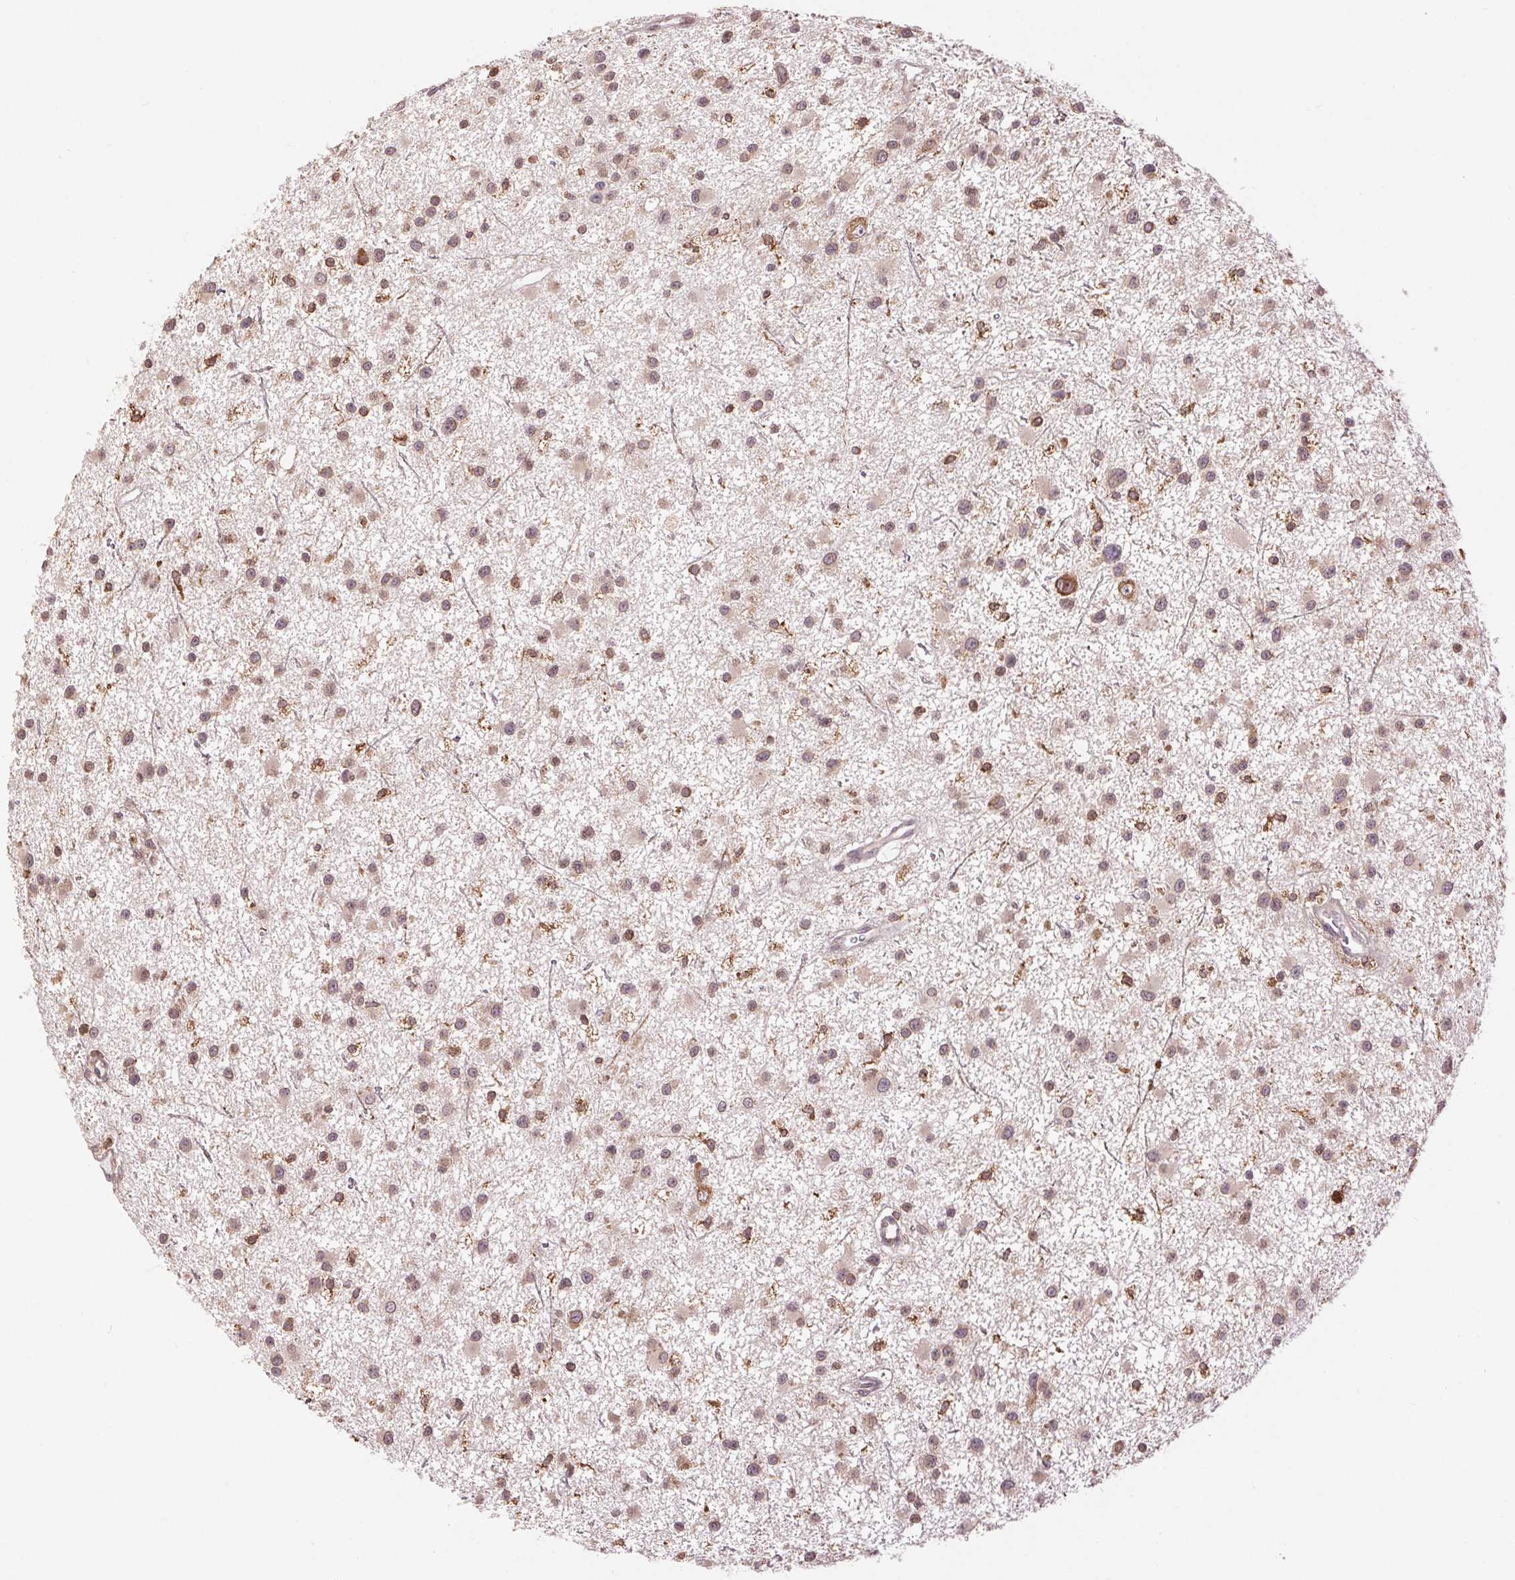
{"staining": {"intensity": "weak", "quantity": ">75%", "location": "cytoplasmic/membranous"}, "tissue": "glioma", "cell_type": "Tumor cells", "image_type": "cancer", "snomed": [{"axis": "morphology", "description": "Glioma, malignant, Low grade"}, {"axis": "topography", "description": "Brain"}], "caption": "This photomicrograph demonstrates malignant low-grade glioma stained with immunohistochemistry (IHC) to label a protein in brown. The cytoplasmic/membranous of tumor cells show weak positivity for the protein. Nuclei are counter-stained blue.", "gene": "BTF3L4", "patient": {"sex": "male", "age": 43}}